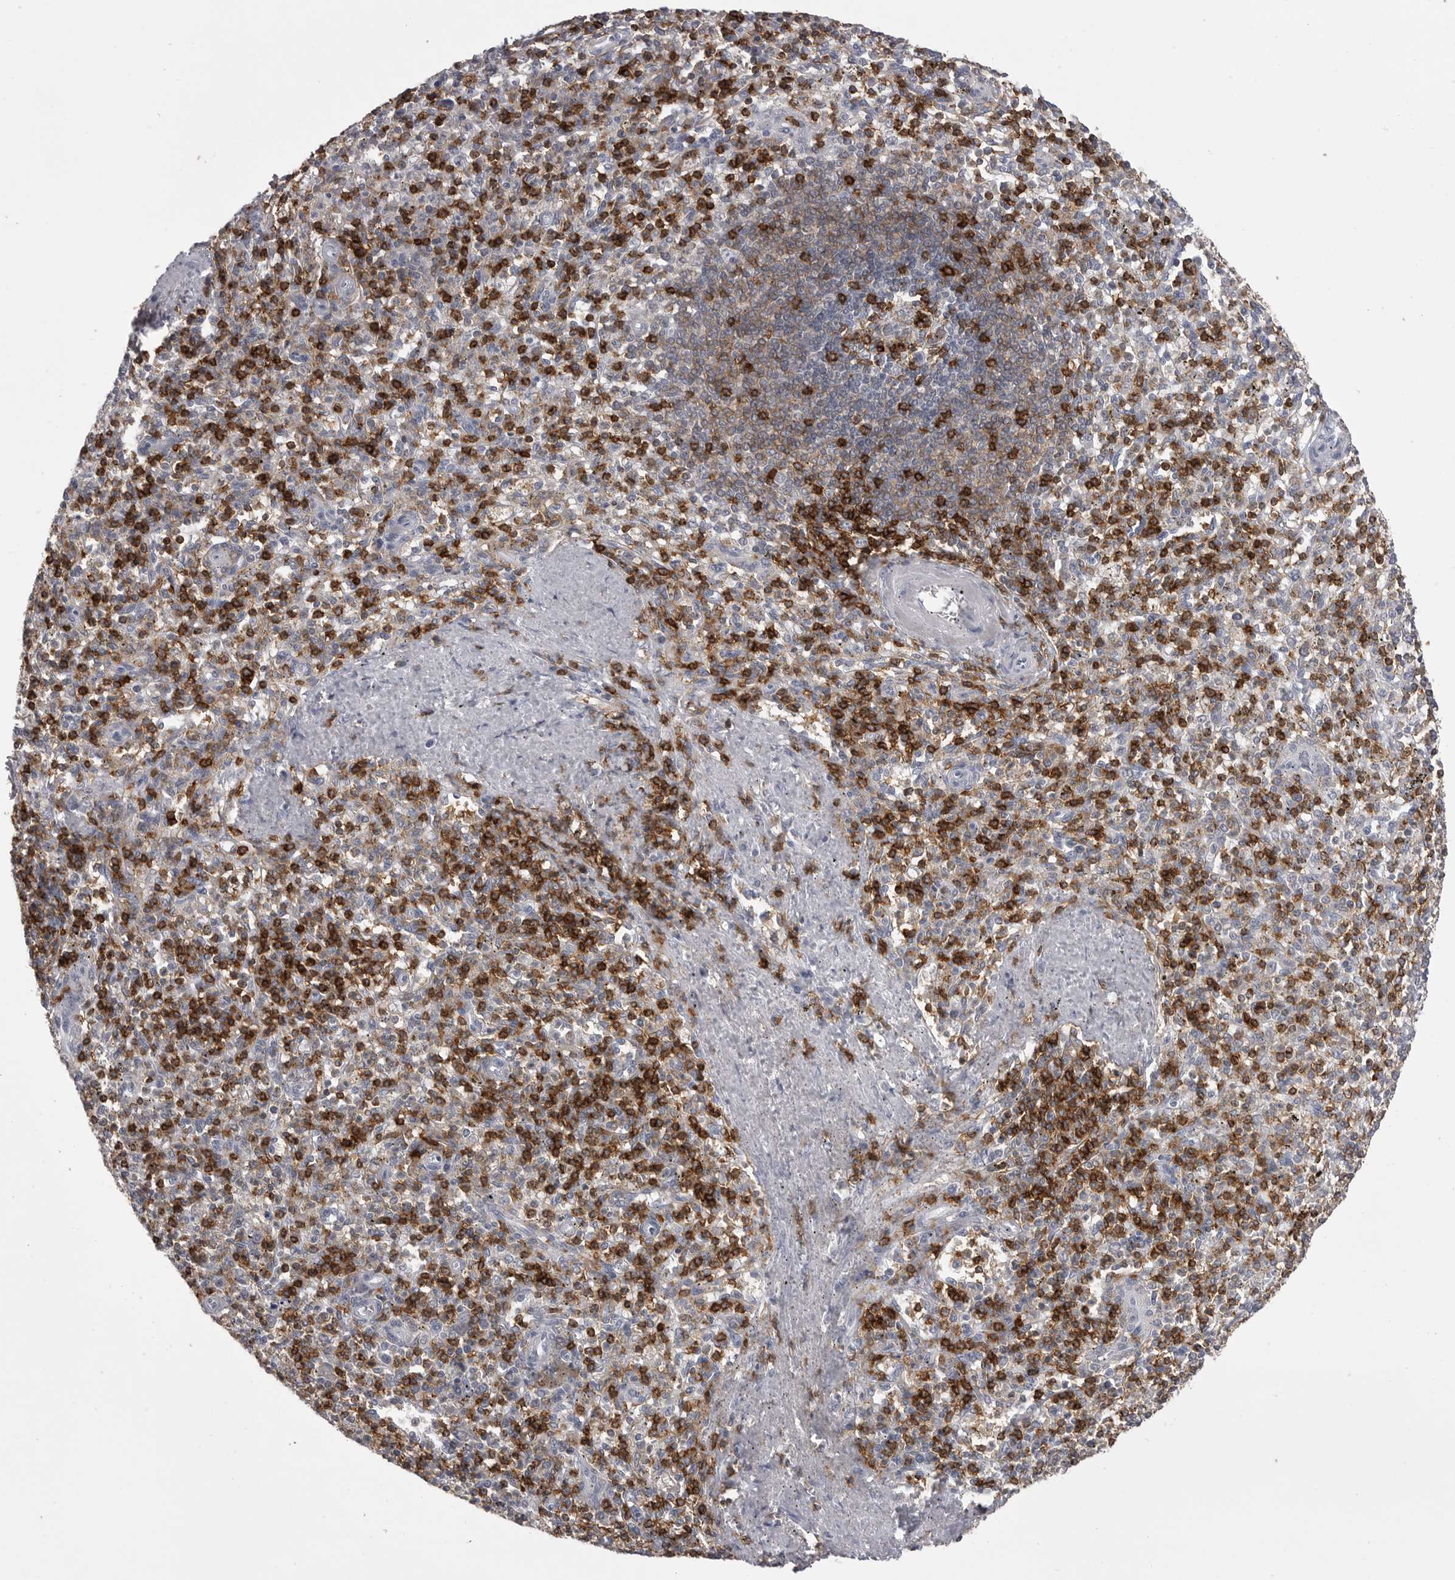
{"staining": {"intensity": "strong", "quantity": "25%-75%", "location": "cytoplasmic/membranous"}, "tissue": "spleen", "cell_type": "Cells in red pulp", "image_type": "normal", "snomed": [{"axis": "morphology", "description": "Normal tissue, NOS"}, {"axis": "topography", "description": "Spleen"}], "caption": "Immunohistochemical staining of normal spleen shows 25%-75% levels of strong cytoplasmic/membranous protein staining in approximately 25%-75% of cells in red pulp.", "gene": "ITGAL", "patient": {"sex": "male", "age": 72}}